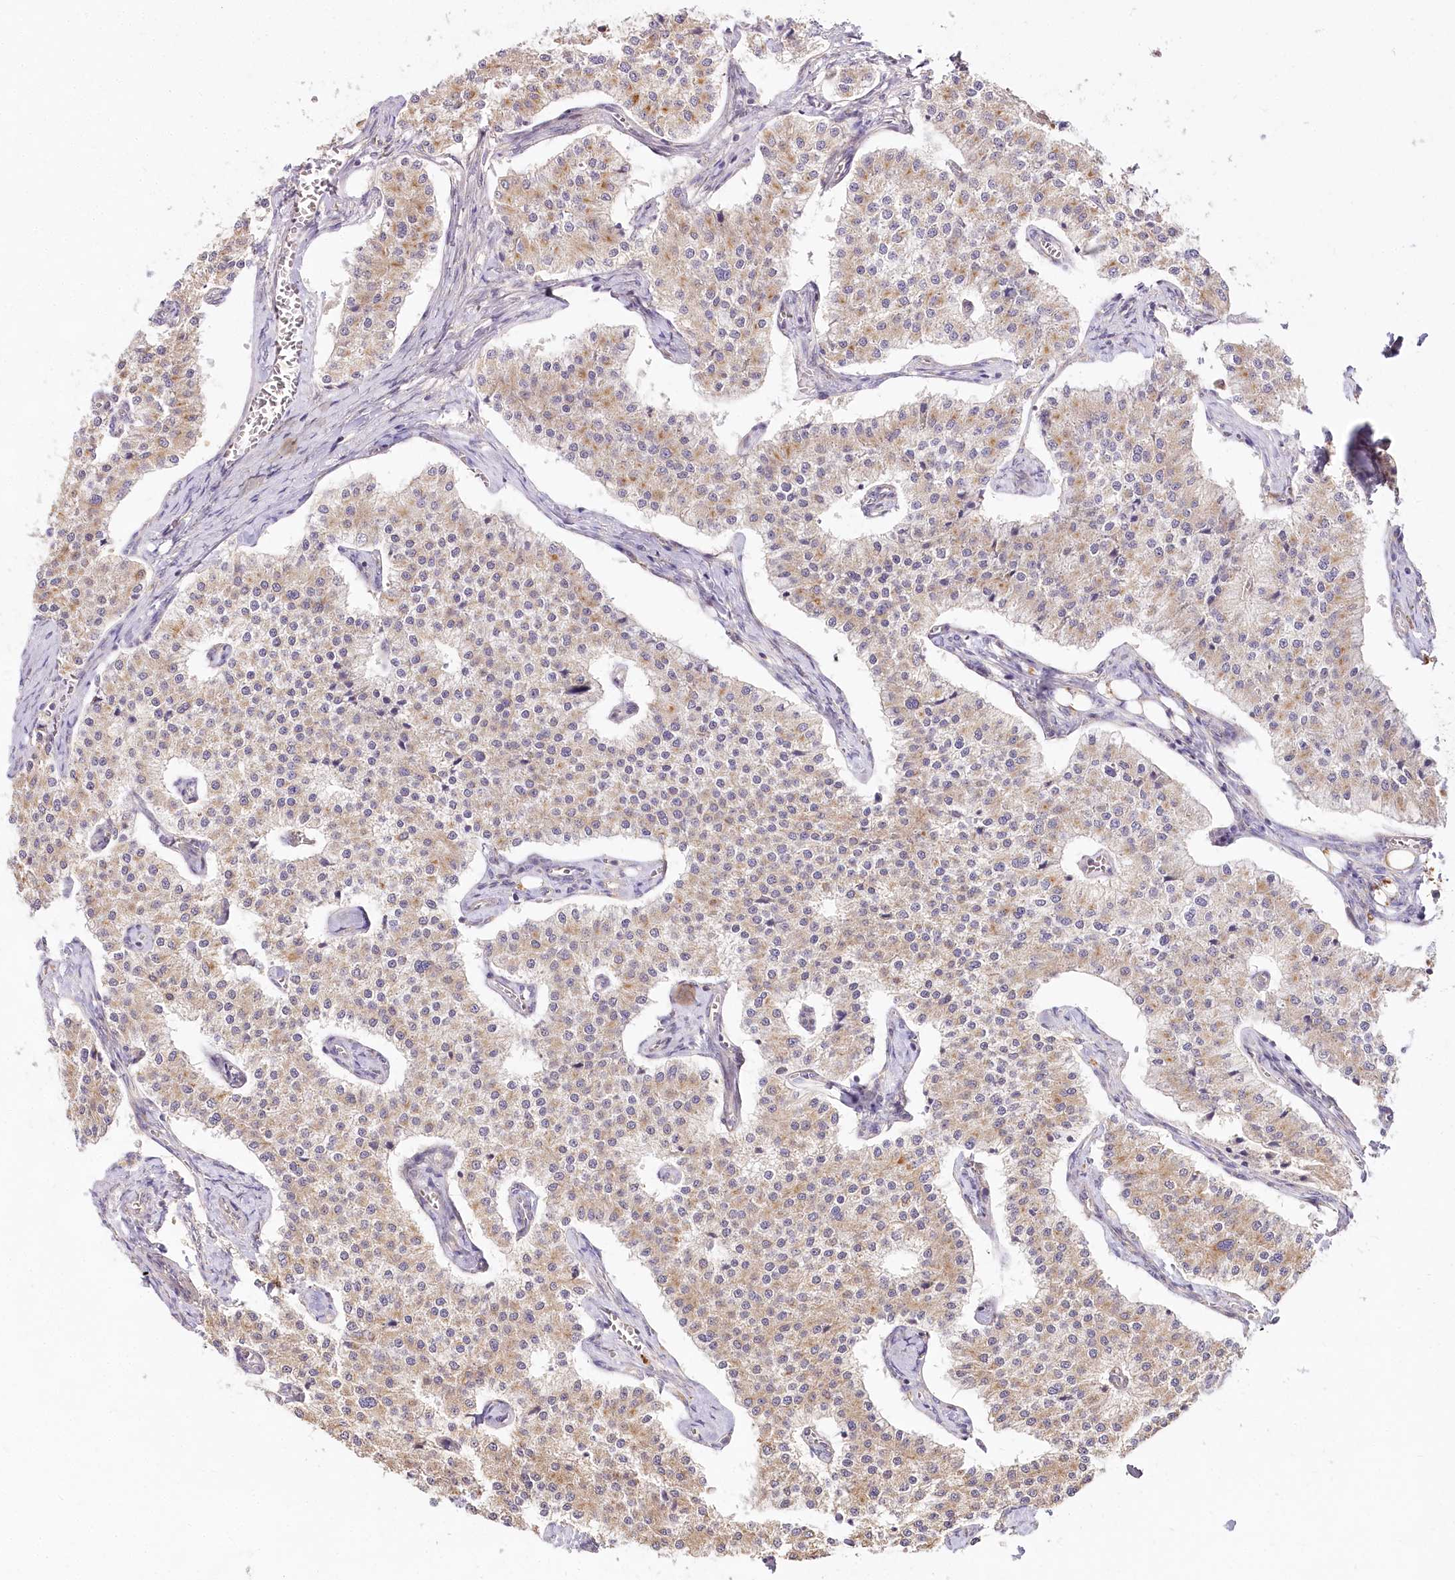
{"staining": {"intensity": "weak", "quantity": "25%-75%", "location": "cytoplasmic/membranous"}, "tissue": "carcinoid", "cell_type": "Tumor cells", "image_type": "cancer", "snomed": [{"axis": "morphology", "description": "Carcinoid, malignant, NOS"}, {"axis": "topography", "description": "Colon"}], "caption": "There is low levels of weak cytoplasmic/membranous positivity in tumor cells of carcinoid, as demonstrated by immunohistochemical staining (brown color).", "gene": "PYROXD1", "patient": {"sex": "female", "age": 52}}